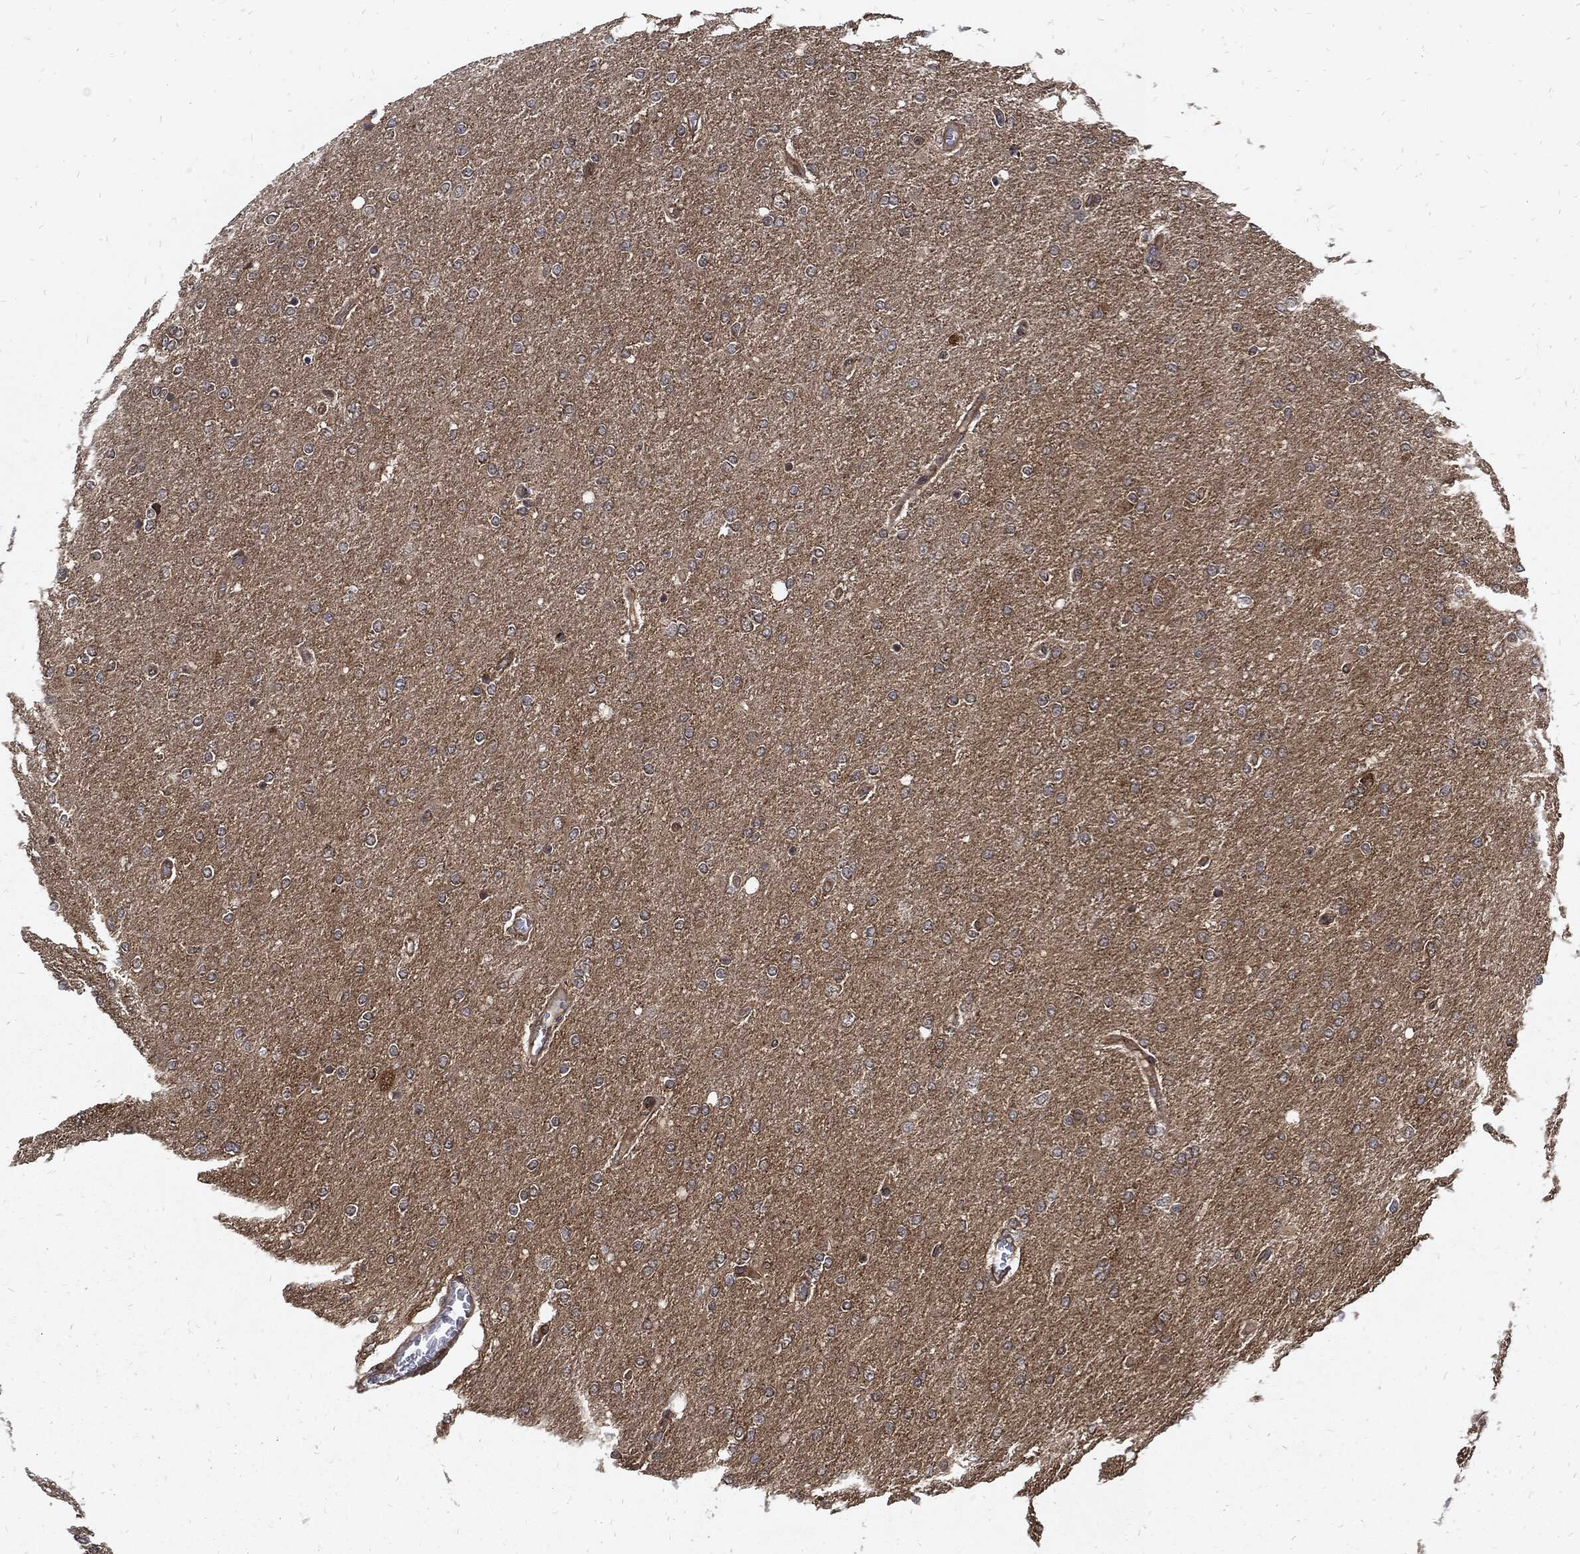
{"staining": {"intensity": "negative", "quantity": "none", "location": "none"}, "tissue": "glioma", "cell_type": "Tumor cells", "image_type": "cancer", "snomed": [{"axis": "morphology", "description": "Glioma, malignant, High grade"}, {"axis": "topography", "description": "Cerebral cortex"}], "caption": "An immunohistochemistry histopathology image of malignant glioma (high-grade) is shown. There is no staining in tumor cells of malignant glioma (high-grade).", "gene": "DCTN1", "patient": {"sex": "male", "age": 70}}